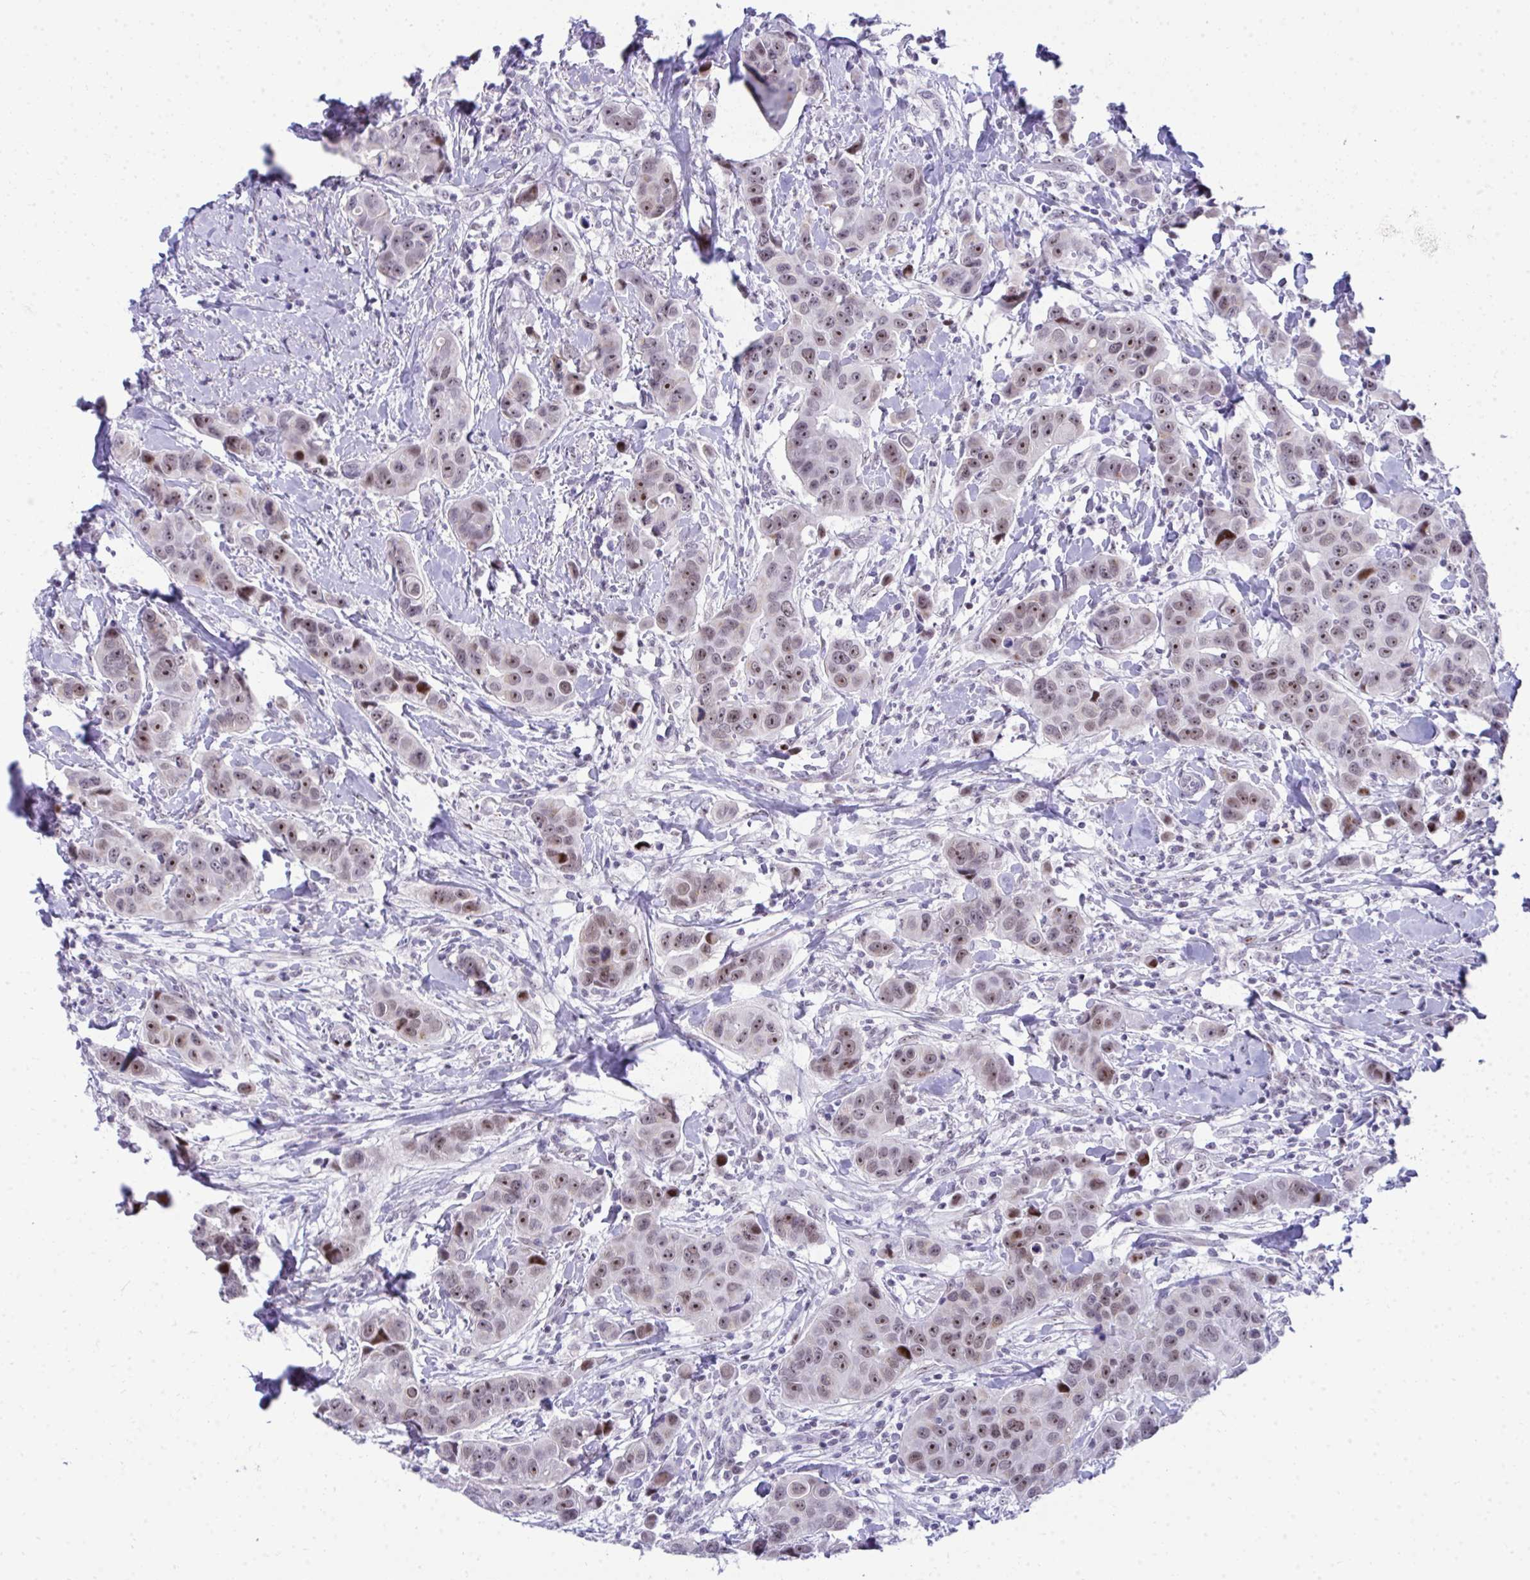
{"staining": {"intensity": "moderate", "quantity": ">75%", "location": "nuclear"}, "tissue": "breast cancer", "cell_type": "Tumor cells", "image_type": "cancer", "snomed": [{"axis": "morphology", "description": "Duct carcinoma"}, {"axis": "topography", "description": "Breast"}], "caption": "Invasive ductal carcinoma (breast) stained with a protein marker shows moderate staining in tumor cells.", "gene": "GLDN", "patient": {"sex": "female", "age": 24}}